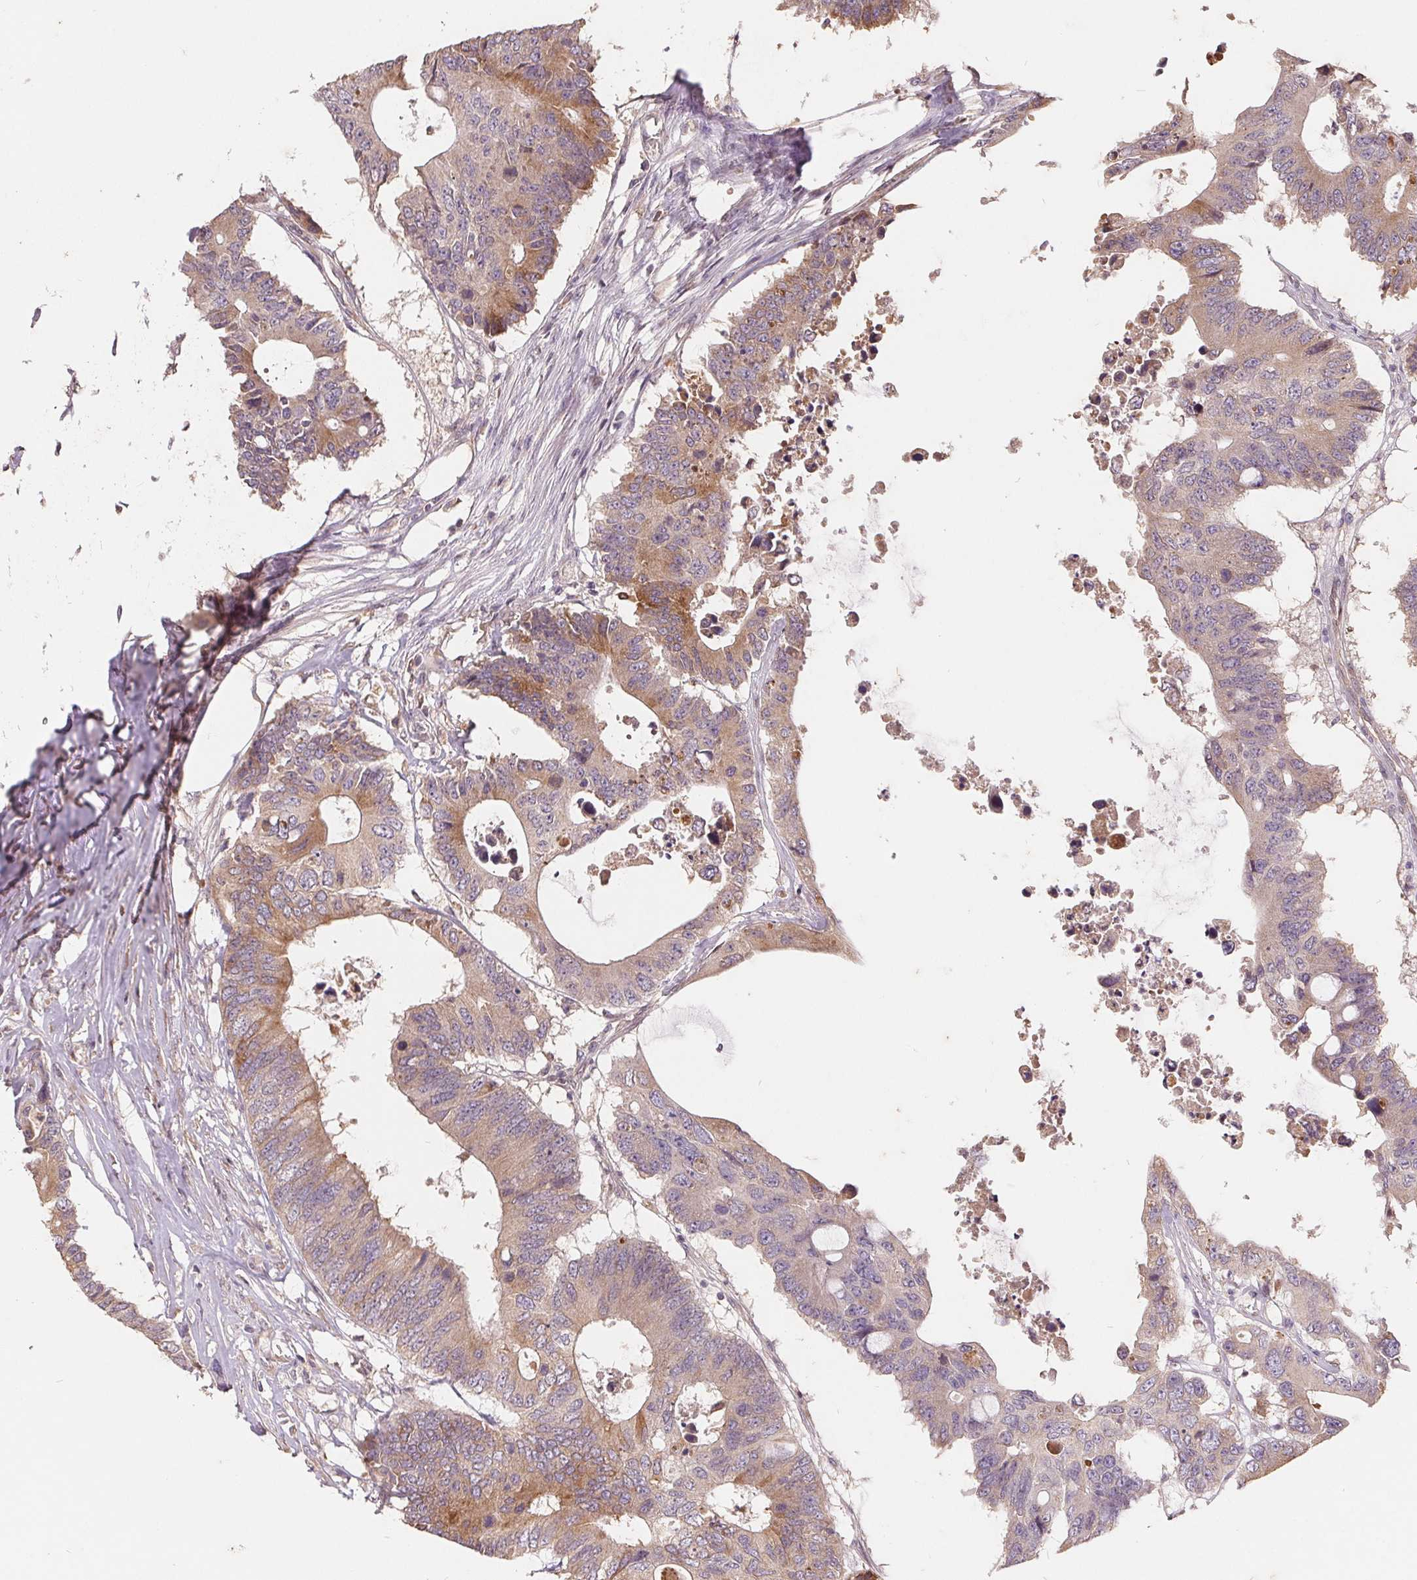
{"staining": {"intensity": "moderate", "quantity": "<25%", "location": "cytoplasmic/membranous"}, "tissue": "colorectal cancer", "cell_type": "Tumor cells", "image_type": "cancer", "snomed": [{"axis": "morphology", "description": "Adenocarcinoma, NOS"}, {"axis": "topography", "description": "Colon"}], "caption": "This image exhibits colorectal adenocarcinoma stained with IHC to label a protein in brown. The cytoplasmic/membranous of tumor cells show moderate positivity for the protein. Nuclei are counter-stained blue.", "gene": "CDIPT", "patient": {"sex": "male", "age": 71}}